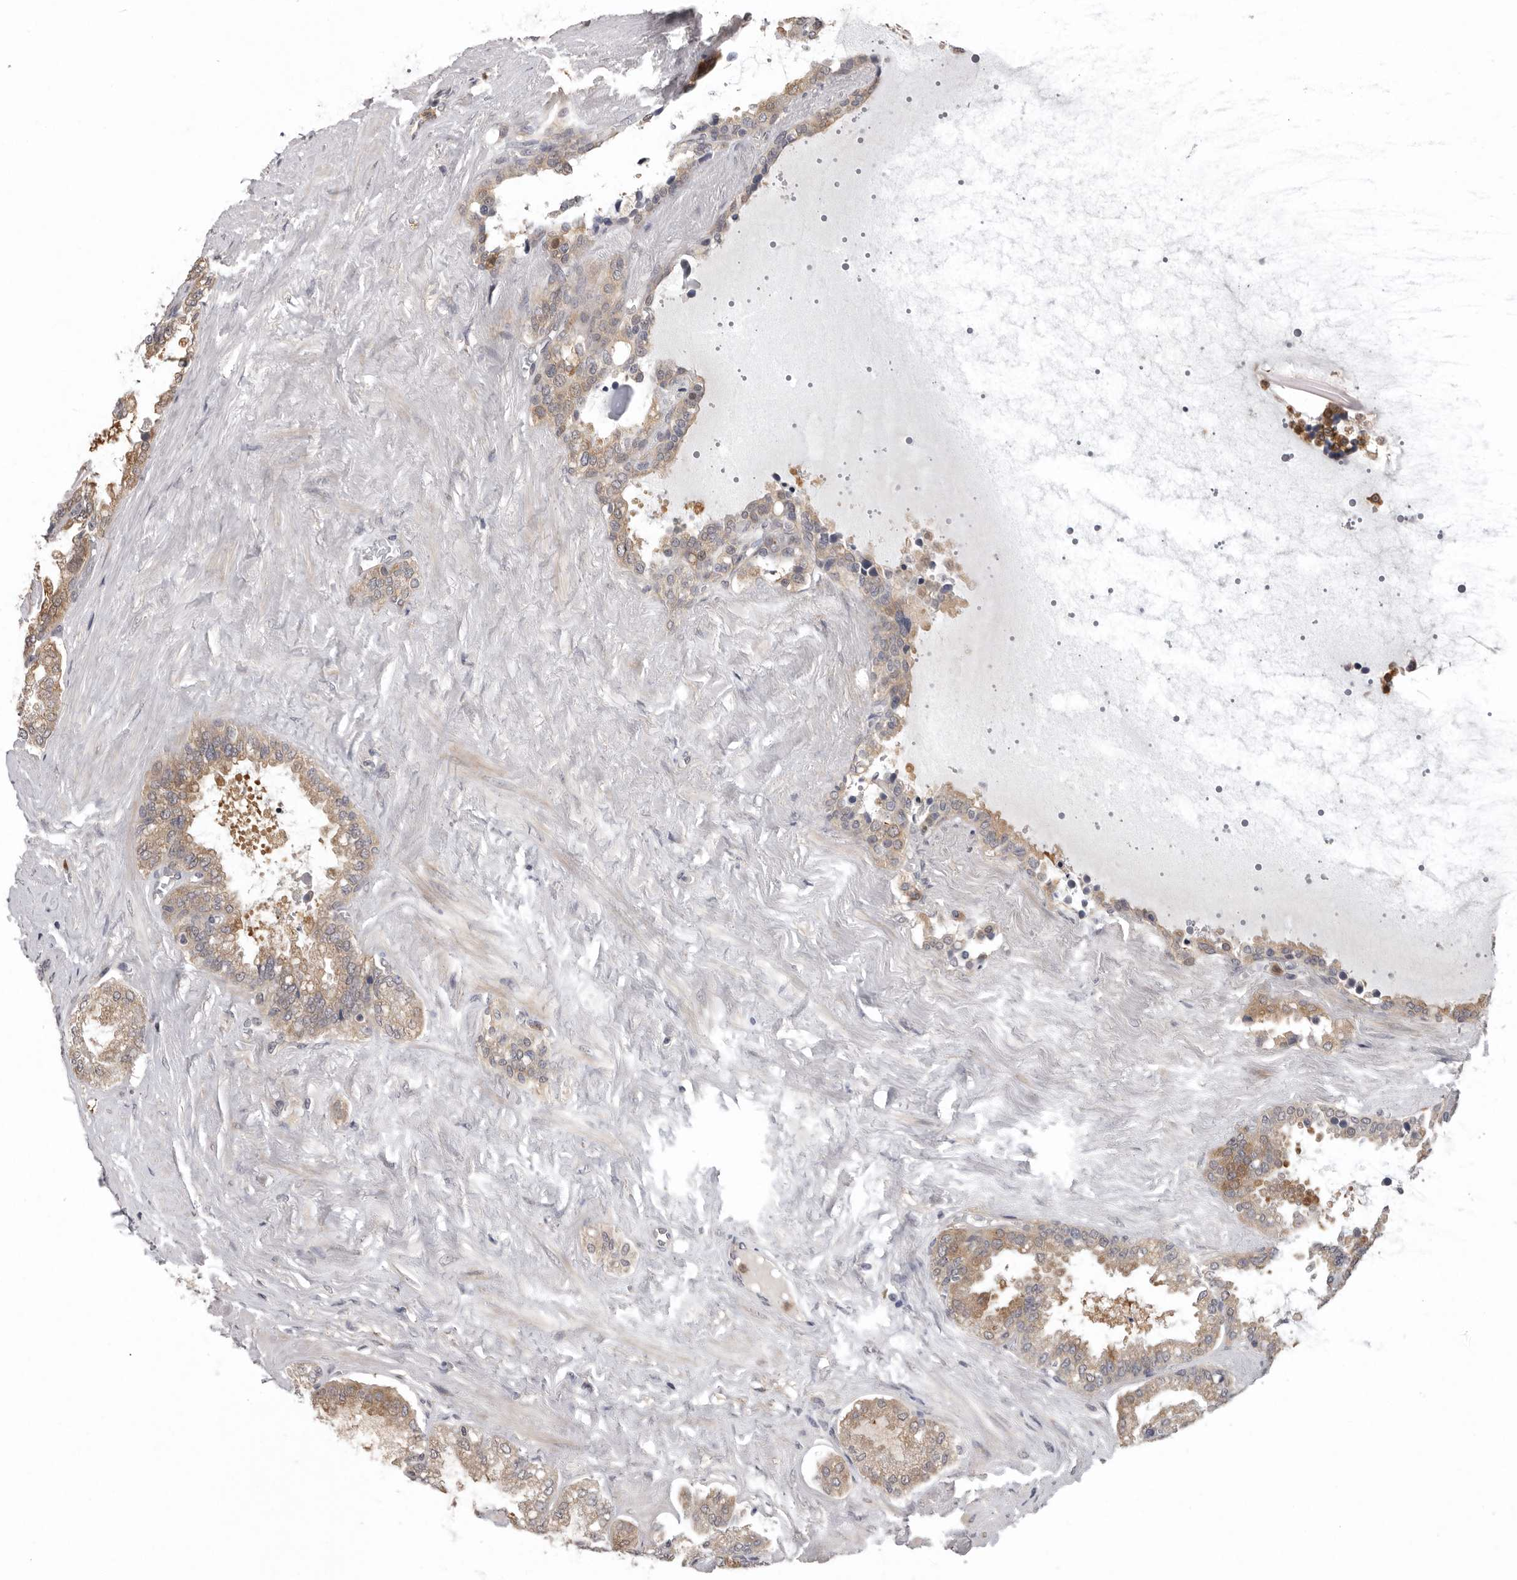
{"staining": {"intensity": "weak", "quantity": ">75%", "location": "cytoplasmic/membranous"}, "tissue": "seminal vesicle", "cell_type": "Glandular cells", "image_type": "normal", "snomed": [{"axis": "morphology", "description": "Normal tissue, NOS"}, {"axis": "topography", "description": "Seminal veicle"}], "caption": "Immunohistochemistry (IHC) (DAB) staining of unremarkable seminal vesicle shows weak cytoplasmic/membranous protein expression in about >75% of glandular cells. (DAB IHC, brown staining for protein, blue staining for nuclei).", "gene": "RALGPS2", "patient": {"sex": "male", "age": 46}}